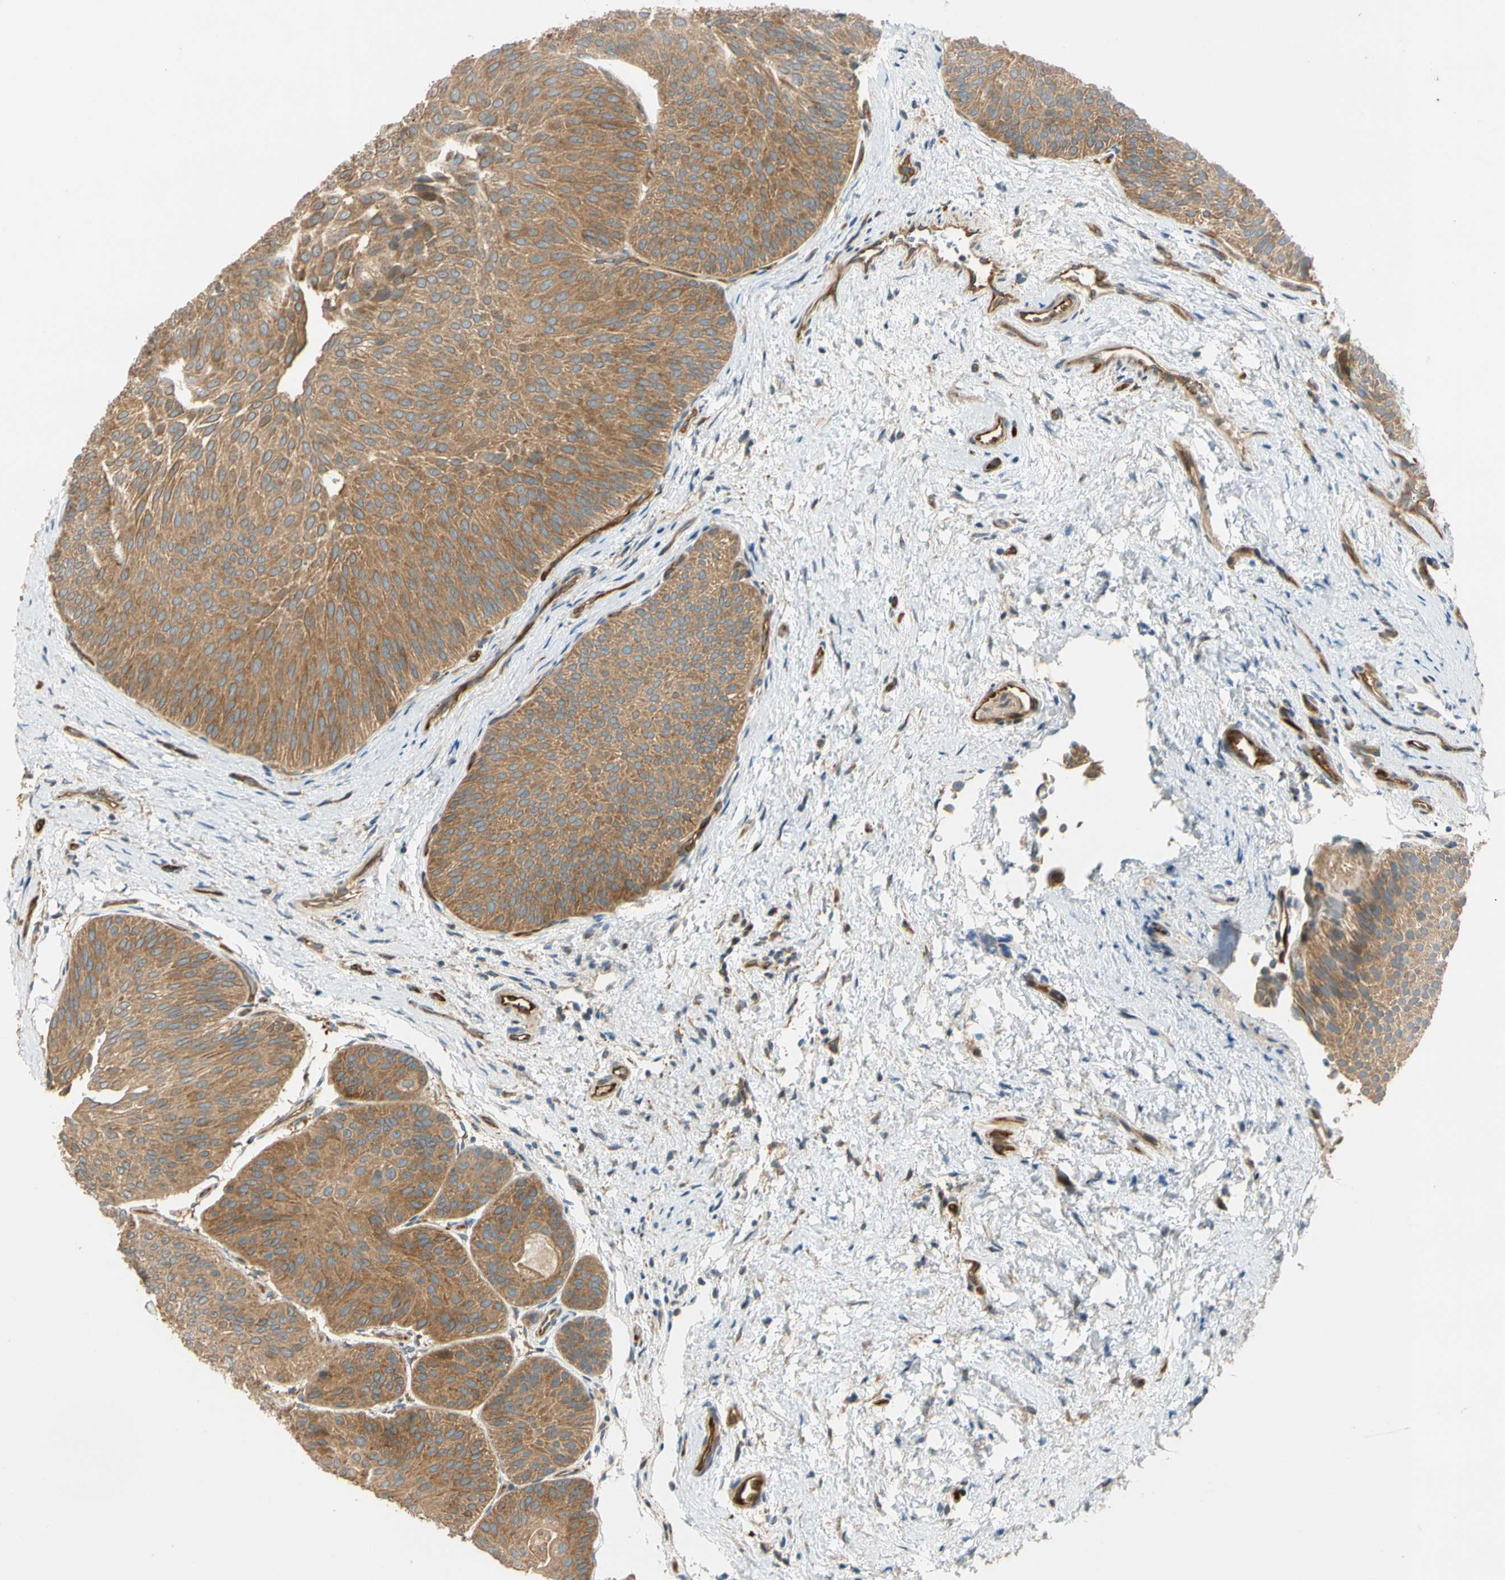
{"staining": {"intensity": "moderate", "quantity": ">75%", "location": "cytoplasmic/membranous"}, "tissue": "urothelial cancer", "cell_type": "Tumor cells", "image_type": "cancer", "snomed": [{"axis": "morphology", "description": "Urothelial carcinoma, Low grade"}, {"axis": "topography", "description": "Urinary bladder"}], "caption": "About >75% of tumor cells in human urothelial carcinoma (low-grade) demonstrate moderate cytoplasmic/membranous protein expression as visualized by brown immunohistochemical staining.", "gene": "PARP14", "patient": {"sex": "female", "age": 60}}